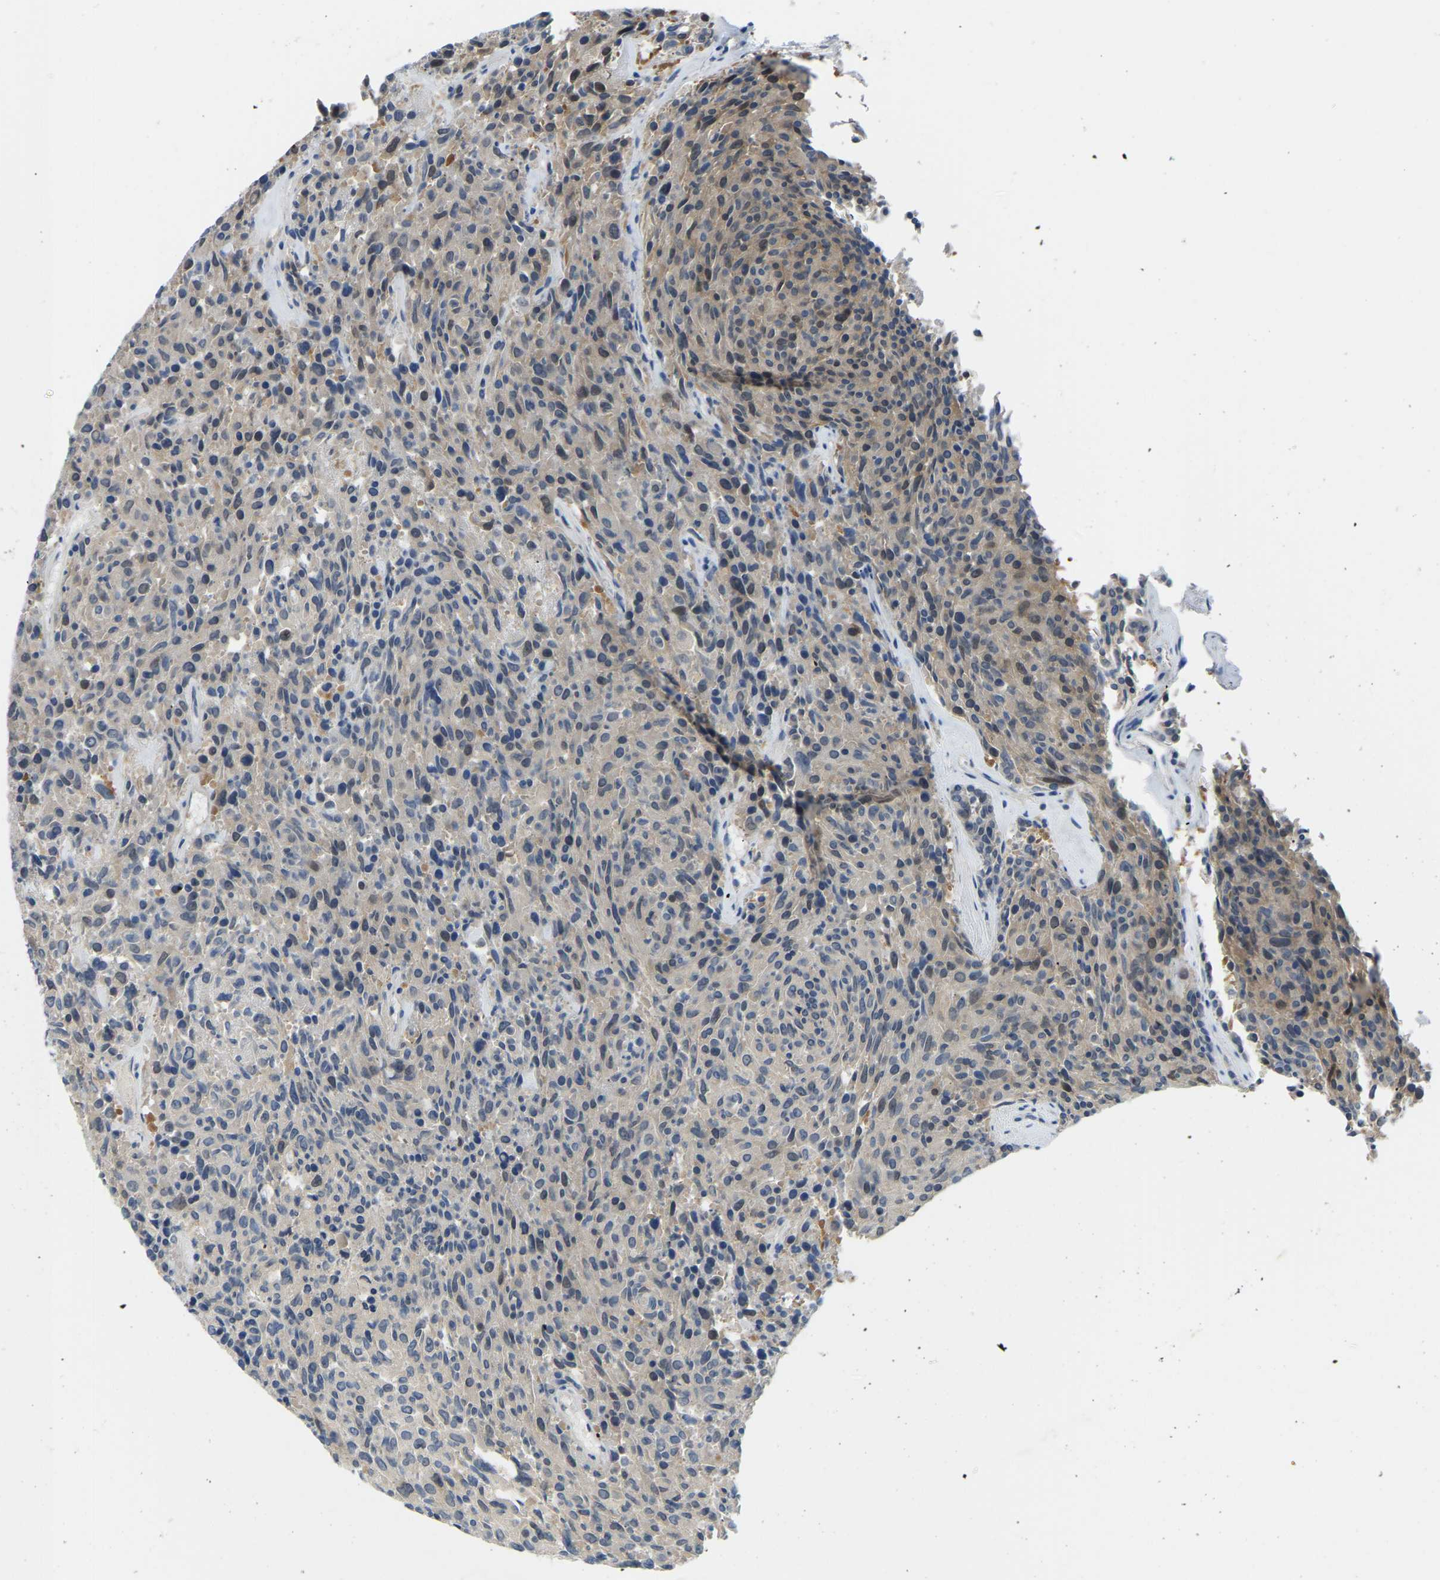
{"staining": {"intensity": "weak", "quantity": "<25%", "location": "nuclear"}, "tissue": "carcinoid", "cell_type": "Tumor cells", "image_type": "cancer", "snomed": [{"axis": "morphology", "description": "Carcinoid, malignant, NOS"}, {"axis": "topography", "description": "Pancreas"}], "caption": "This is an immunohistochemistry (IHC) image of carcinoid (malignant). There is no positivity in tumor cells.", "gene": "NME8", "patient": {"sex": "female", "age": 54}}